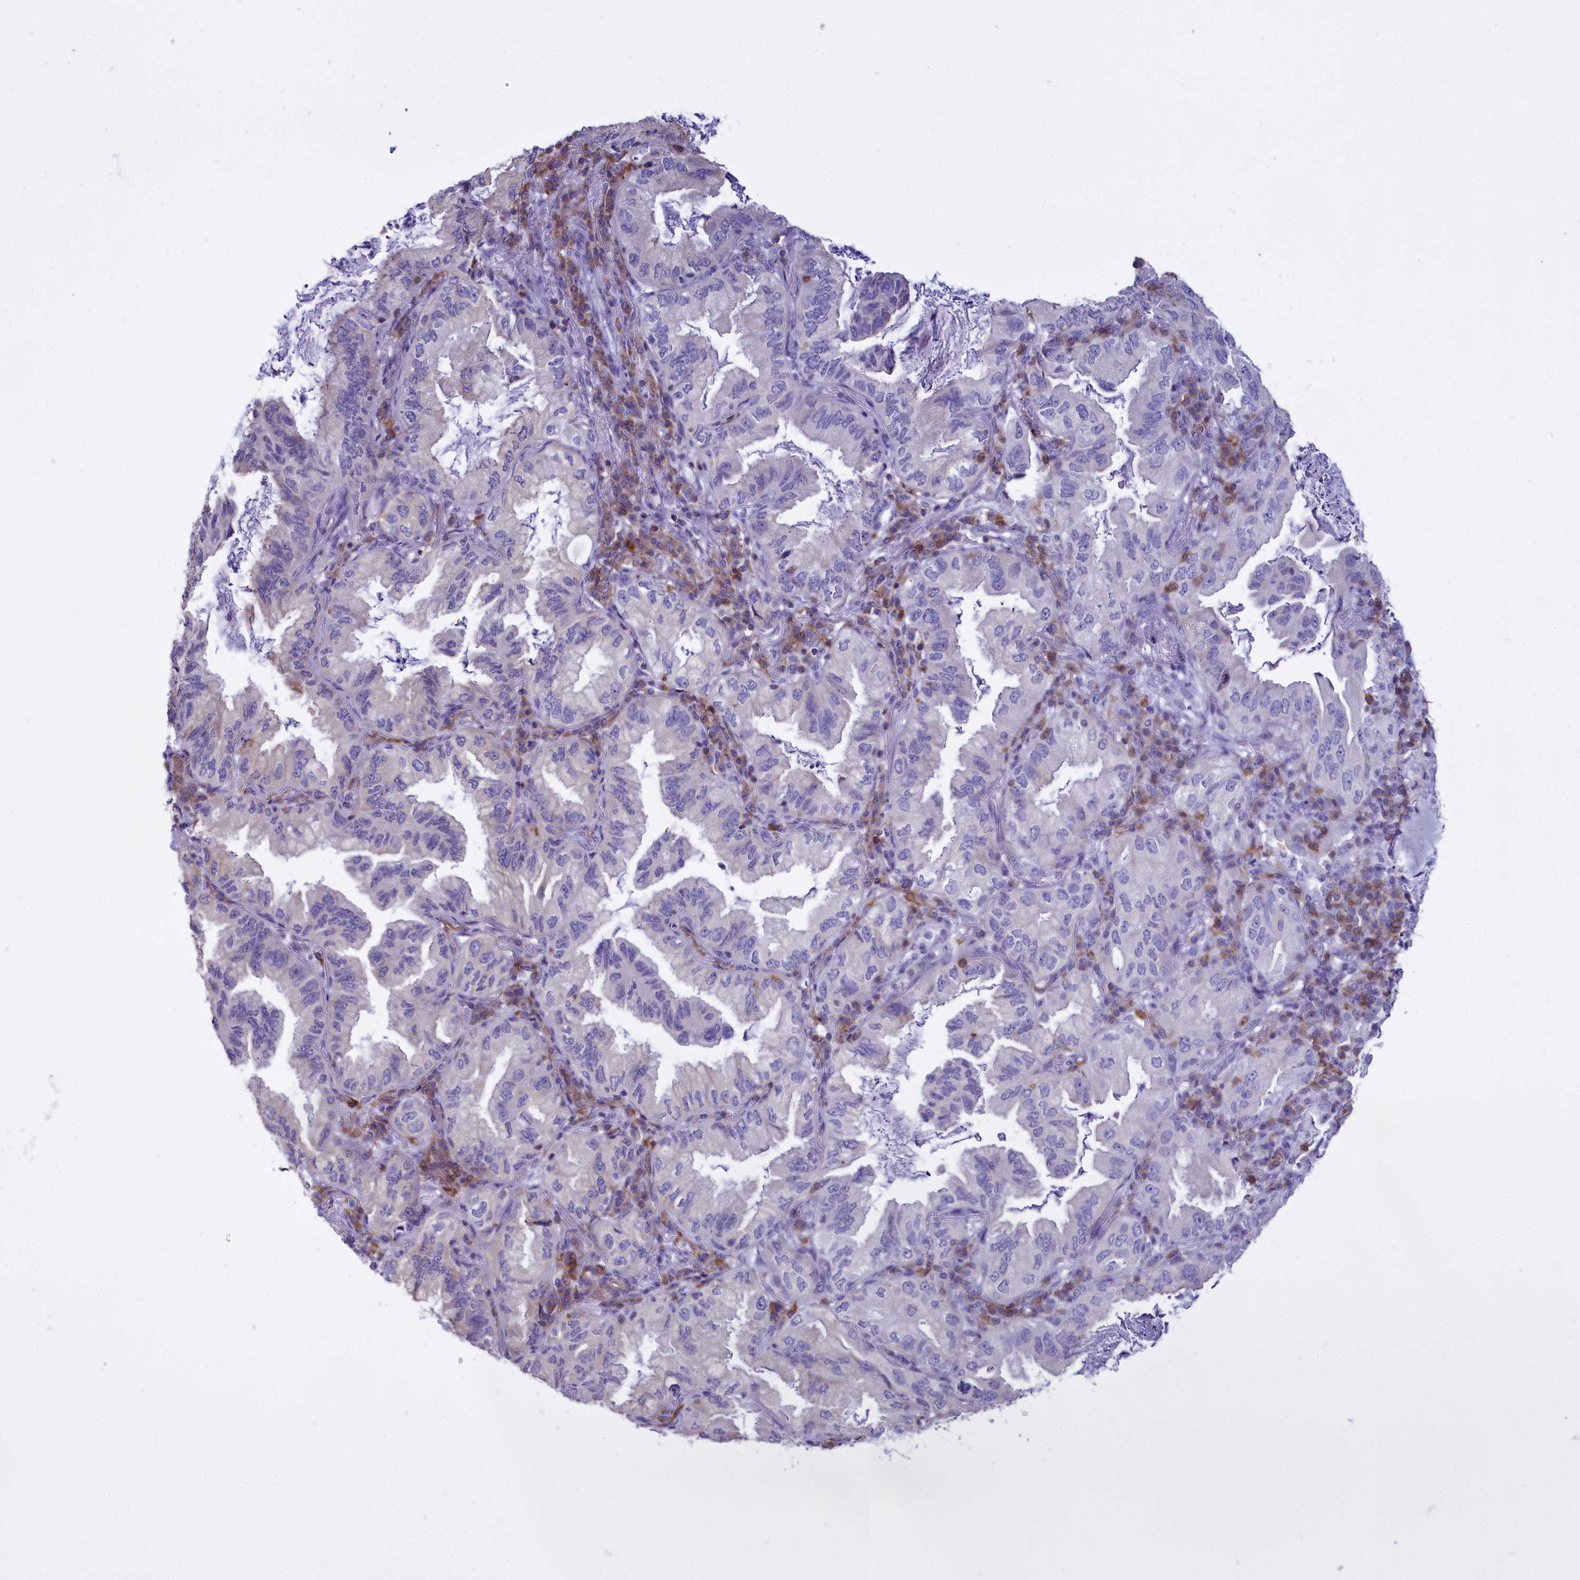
{"staining": {"intensity": "negative", "quantity": "none", "location": "none"}, "tissue": "lung cancer", "cell_type": "Tumor cells", "image_type": "cancer", "snomed": [{"axis": "morphology", "description": "Adenocarcinoma, NOS"}, {"axis": "topography", "description": "Lung"}], "caption": "A photomicrograph of adenocarcinoma (lung) stained for a protein reveals no brown staining in tumor cells.", "gene": "CD5", "patient": {"sex": "female", "age": 69}}